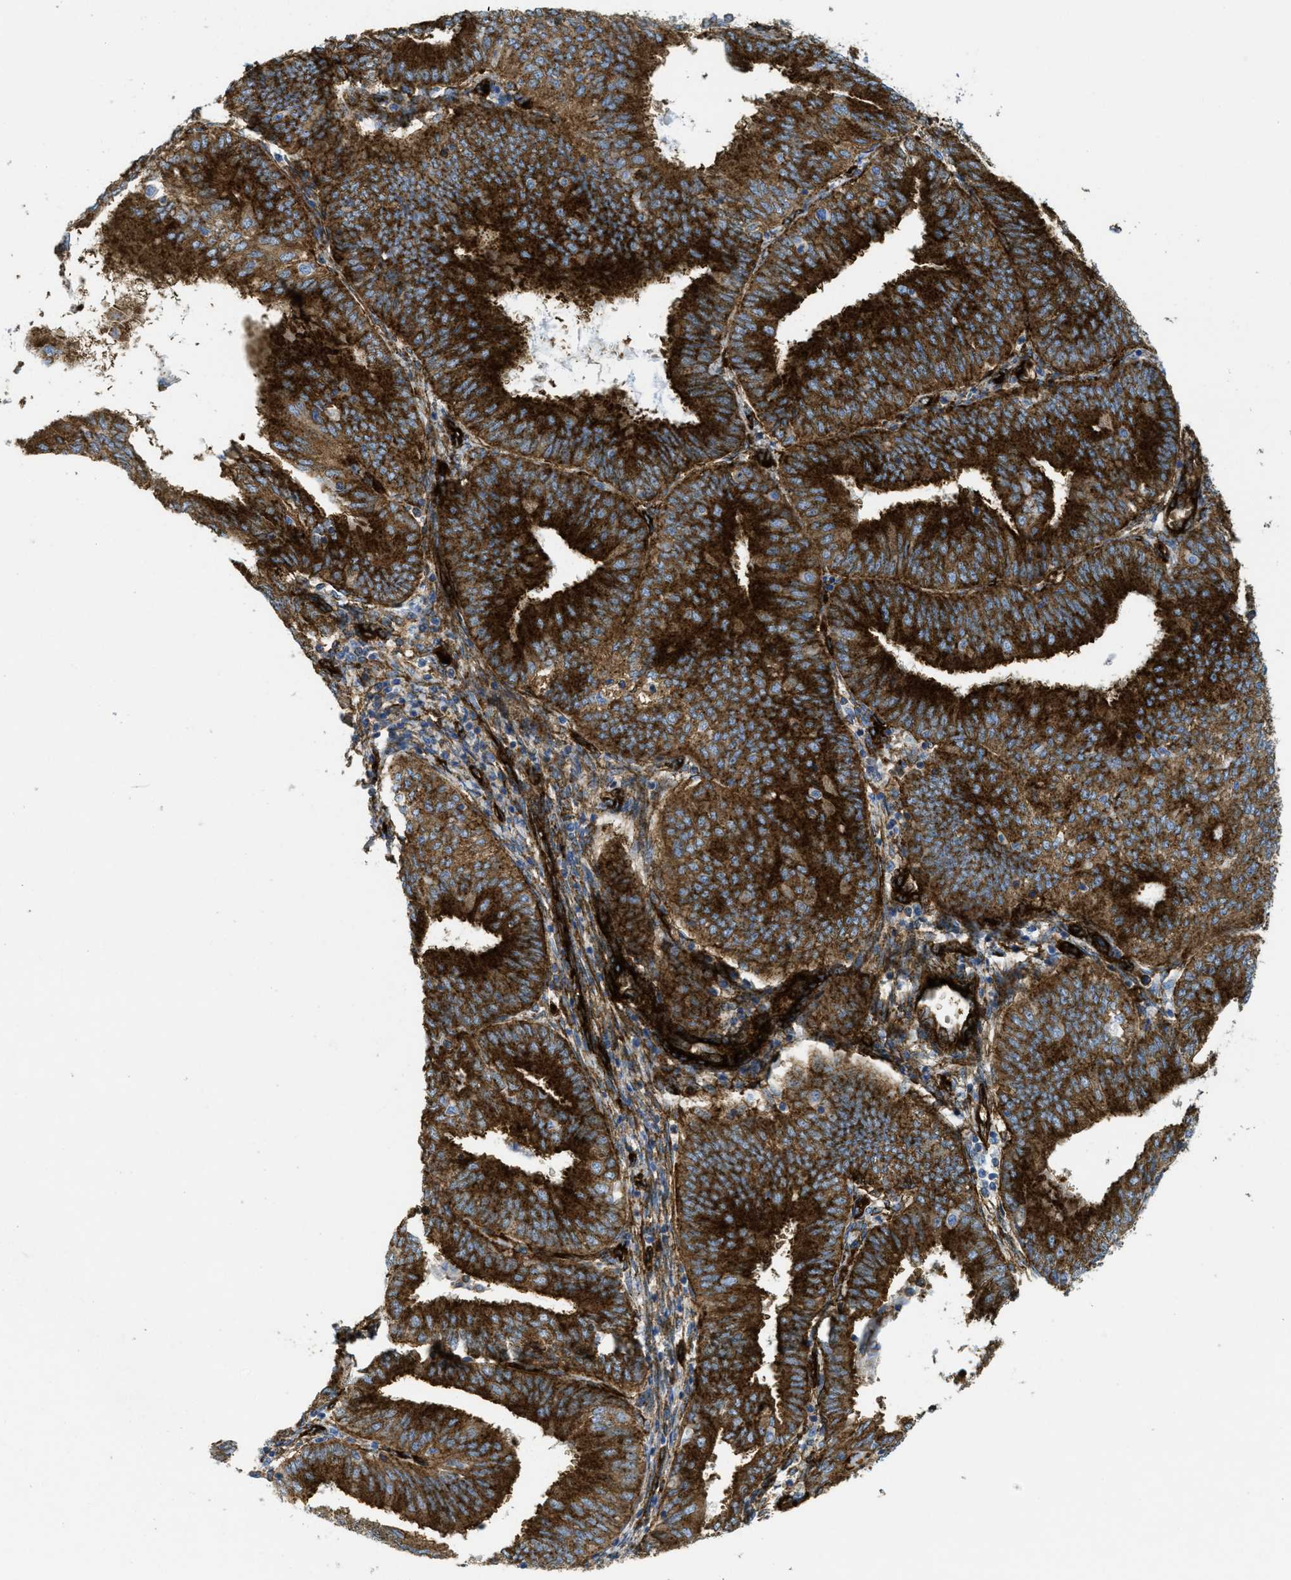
{"staining": {"intensity": "strong", "quantity": ">75%", "location": "cytoplasmic/membranous"}, "tissue": "endometrial cancer", "cell_type": "Tumor cells", "image_type": "cancer", "snomed": [{"axis": "morphology", "description": "Adenocarcinoma, NOS"}, {"axis": "topography", "description": "Endometrium"}], "caption": "A brown stain labels strong cytoplasmic/membranous positivity of a protein in endometrial cancer tumor cells.", "gene": "HIP1", "patient": {"sex": "female", "age": 58}}